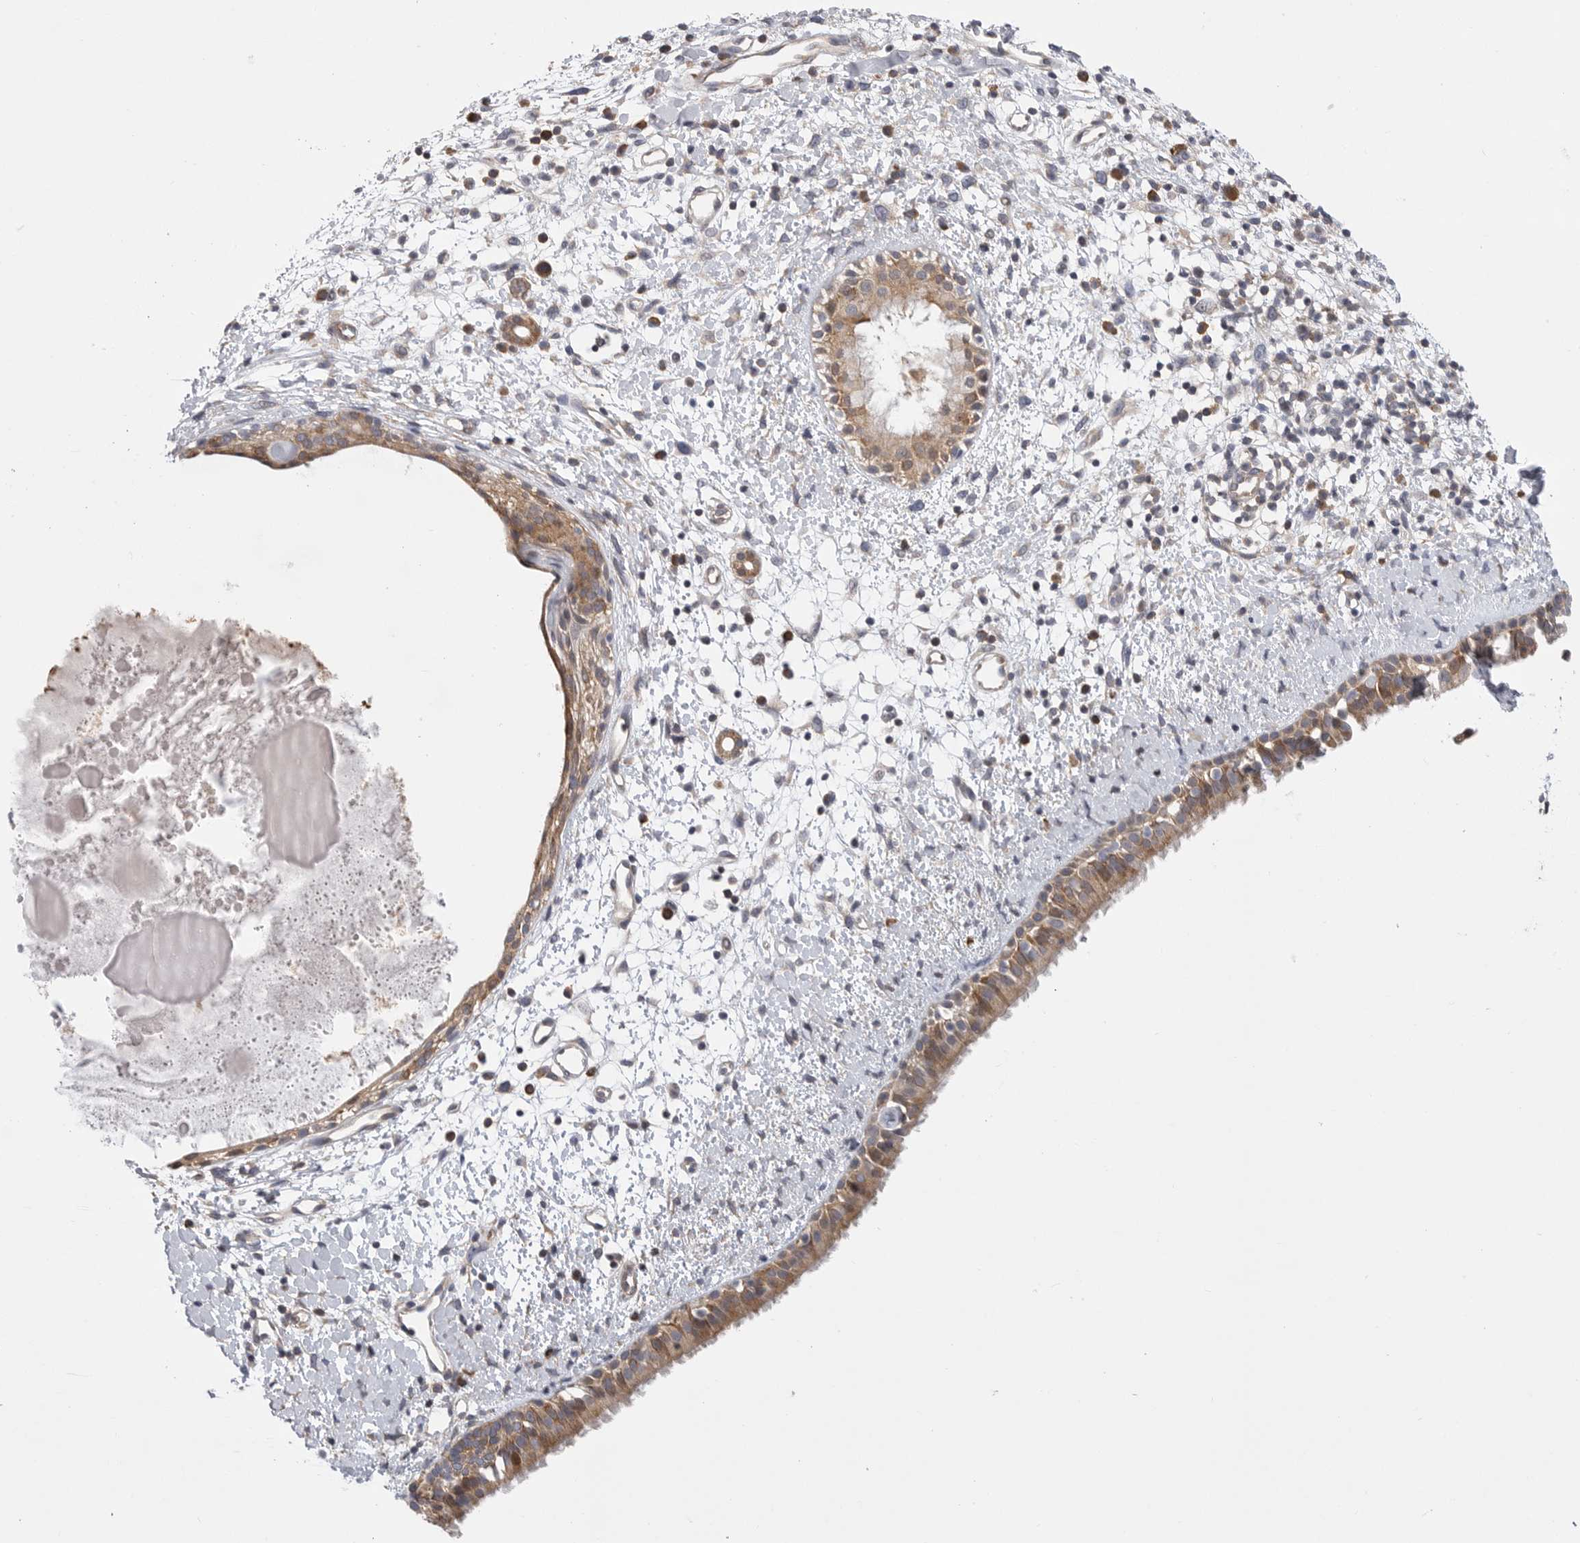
{"staining": {"intensity": "moderate", "quantity": ">75%", "location": "cytoplasmic/membranous"}, "tissue": "nasopharynx", "cell_type": "Respiratory epithelial cells", "image_type": "normal", "snomed": [{"axis": "morphology", "description": "Normal tissue, NOS"}, {"axis": "topography", "description": "Nasopharynx"}], "caption": "Unremarkable nasopharynx demonstrates moderate cytoplasmic/membranous staining in about >75% of respiratory epithelial cells, visualized by immunohistochemistry.", "gene": "FBXO43", "patient": {"sex": "male", "age": 22}}